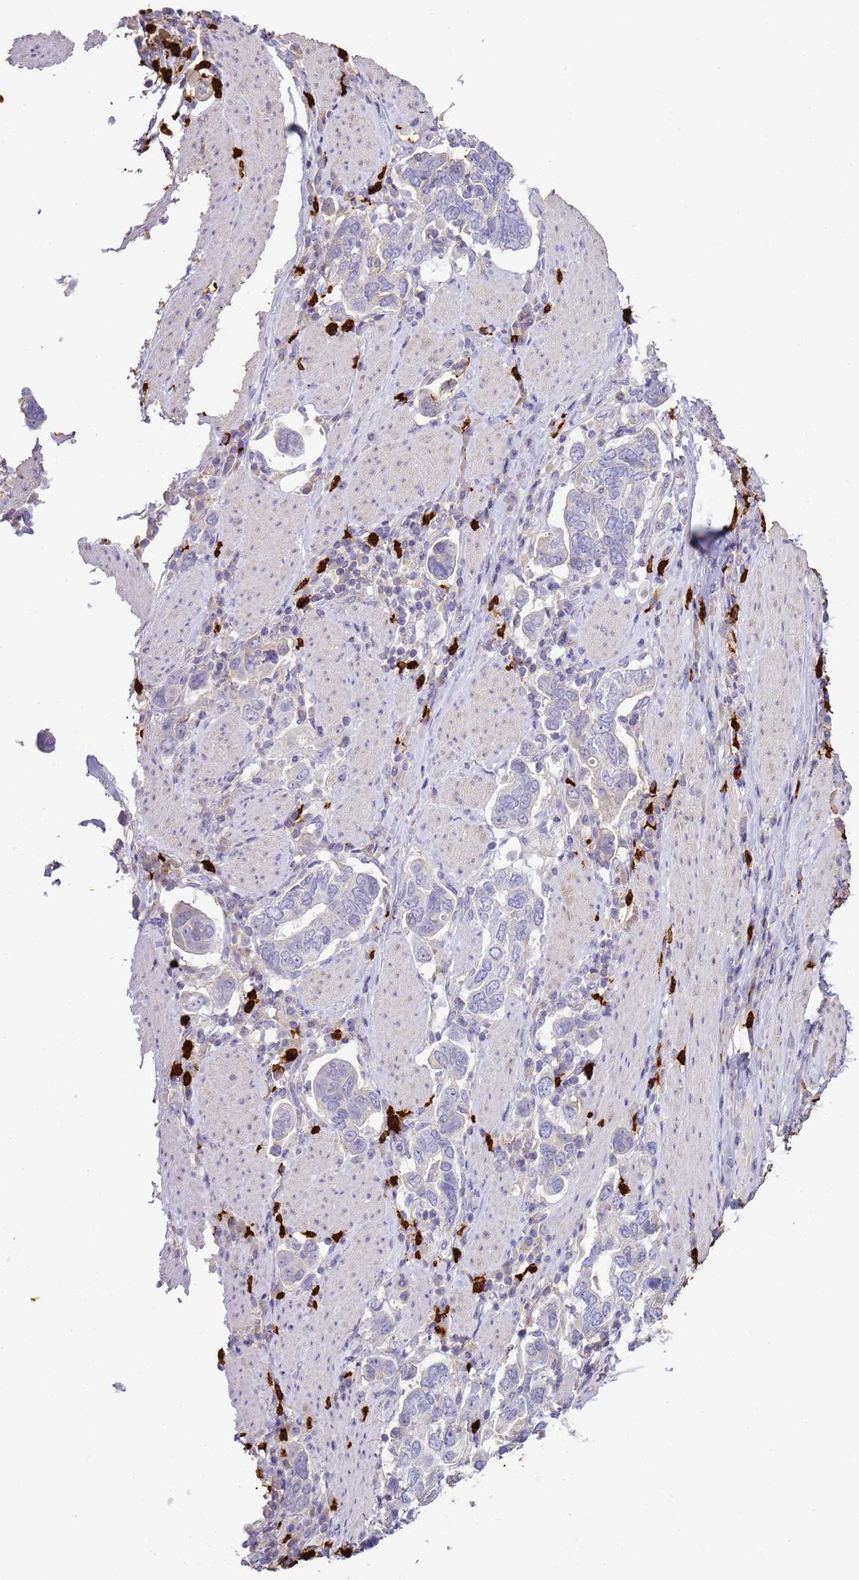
{"staining": {"intensity": "negative", "quantity": "none", "location": "none"}, "tissue": "stomach cancer", "cell_type": "Tumor cells", "image_type": "cancer", "snomed": [{"axis": "morphology", "description": "Adenocarcinoma, NOS"}, {"axis": "topography", "description": "Stomach, upper"}, {"axis": "topography", "description": "Stomach"}], "caption": "Human adenocarcinoma (stomach) stained for a protein using IHC exhibits no expression in tumor cells.", "gene": "IL2RG", "patient": {"sex": "male", "age": 62}}